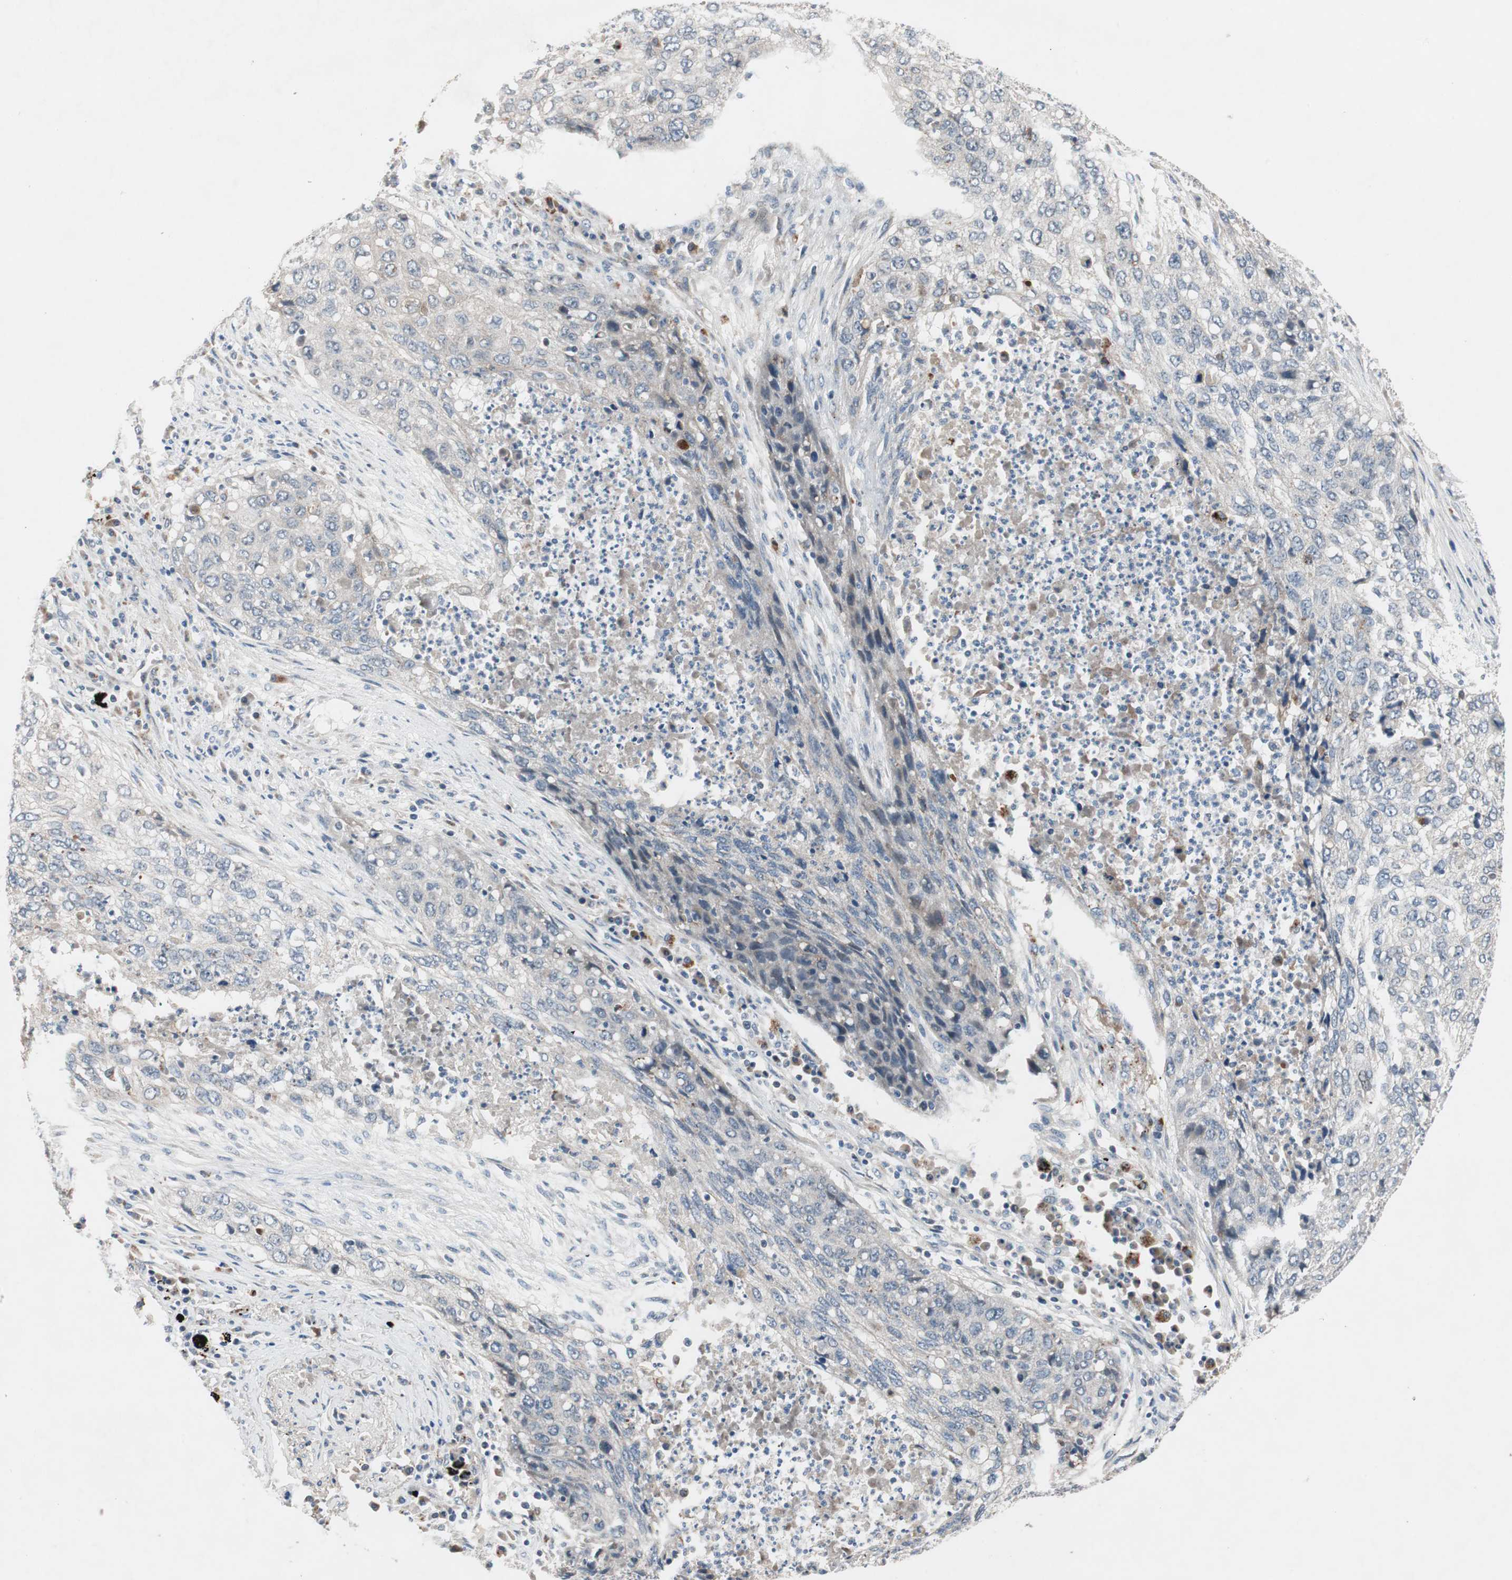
{"staining": {"intensity": "weak", "quantity": "25%-75%", "location": "cytoplasmic/membranous"}, "tissue": "lung cancer", "cell_type": "Tumor cells", "image_type": "cancer", "snomed": [{"axis": "morphology", "description": "Squamous cell carcinoma, NOS"}, {"axis": "topography", "description": "Lung"}], "caption": "DAB immunohistochemical staining of human lung cancer exhibits weak cytoplasmic/membranous protein expression in about 25%-75% of tumor cells.", "gene": "FGFR4", "patient": {"sex": "female", "age": 63}}